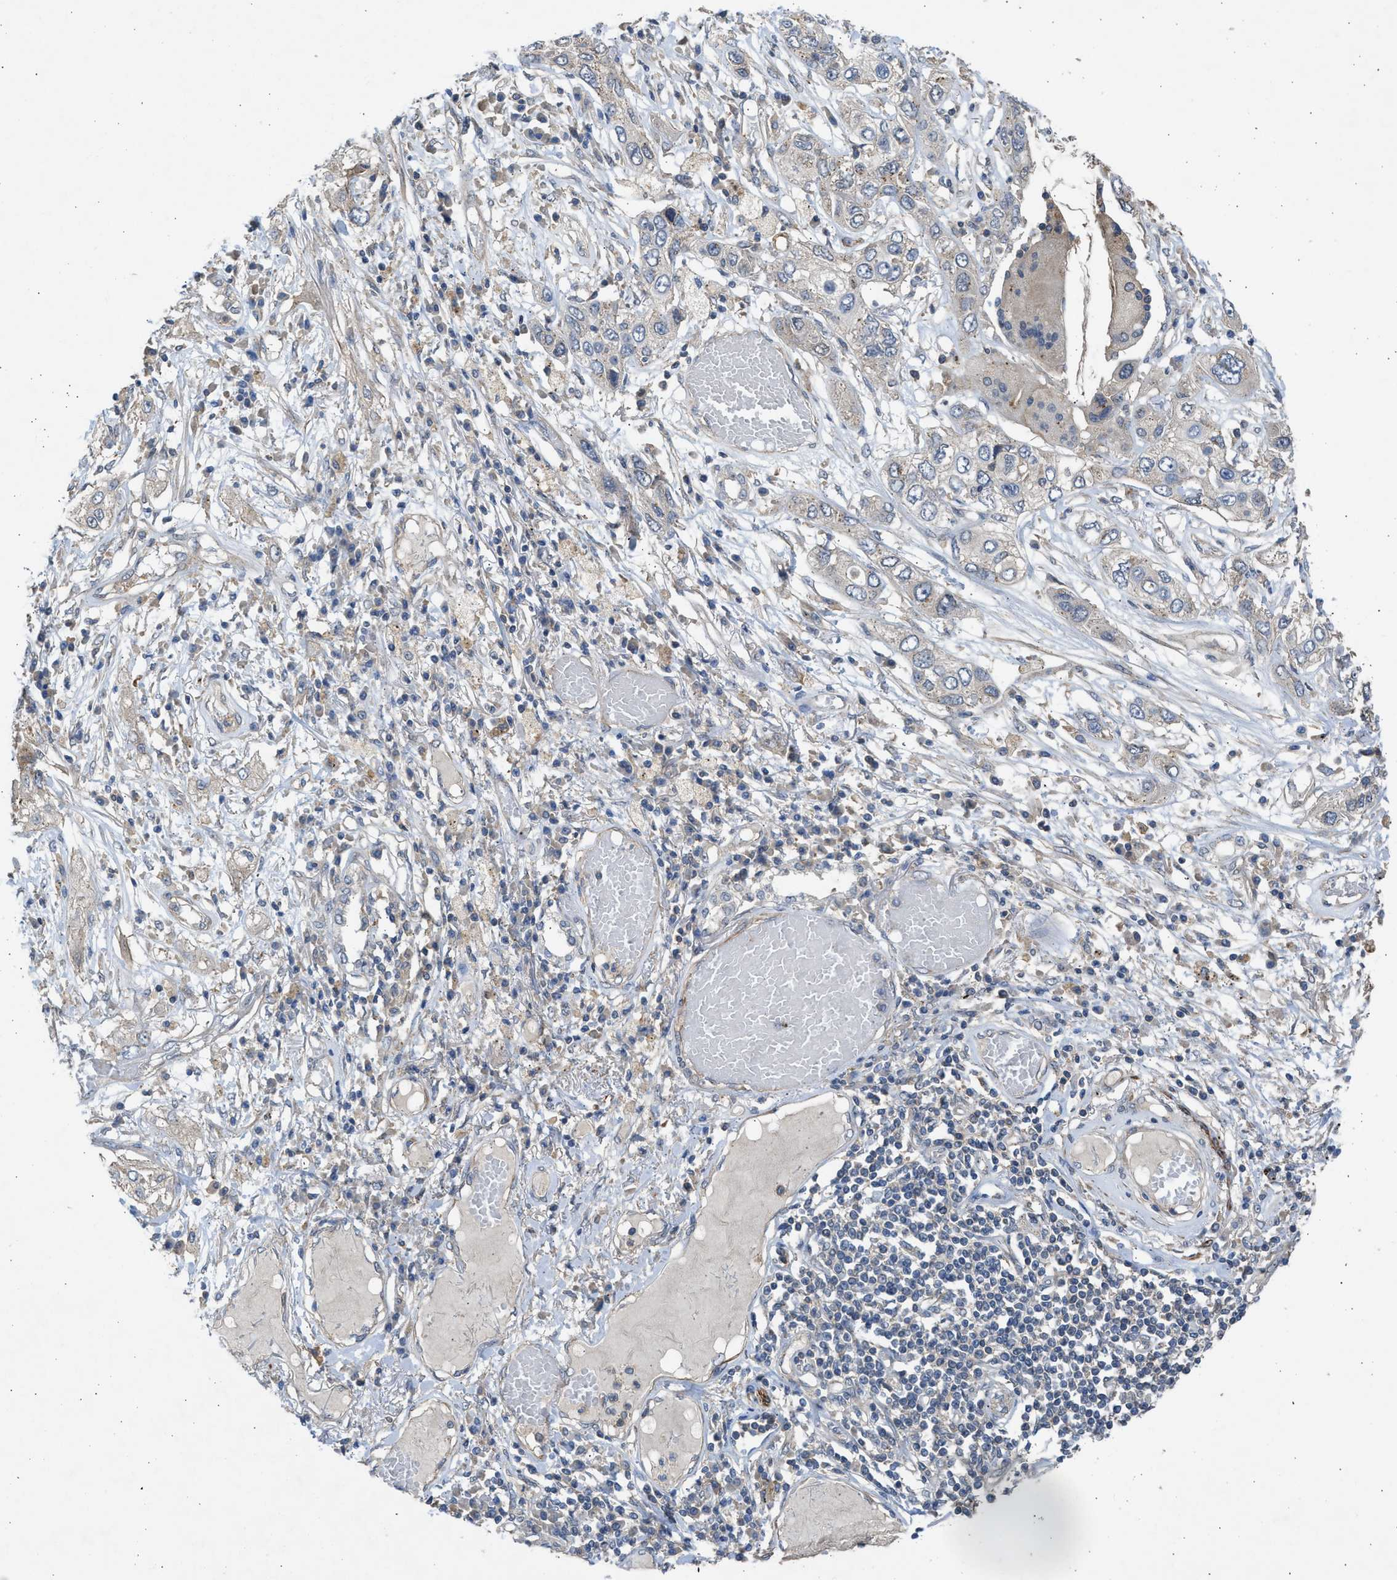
{"staining": {"intensity": "negative", "quantity": "none", "location": "none"}, "tissue": "lung cancer", "cell_type": "Tumor cells", "image_type": "cancer", "snomed": [{"axis": "morphology", "description": "Squamous cell carcinoma, NOS"}, {"axis": "topography", "description": "Lung"}], "caption": "Tumor cells show no significant protein expression in squamous cell carcinoma (lung).", "gene": "PCNX3", "patient": {"sex": "male", "age": 71}}